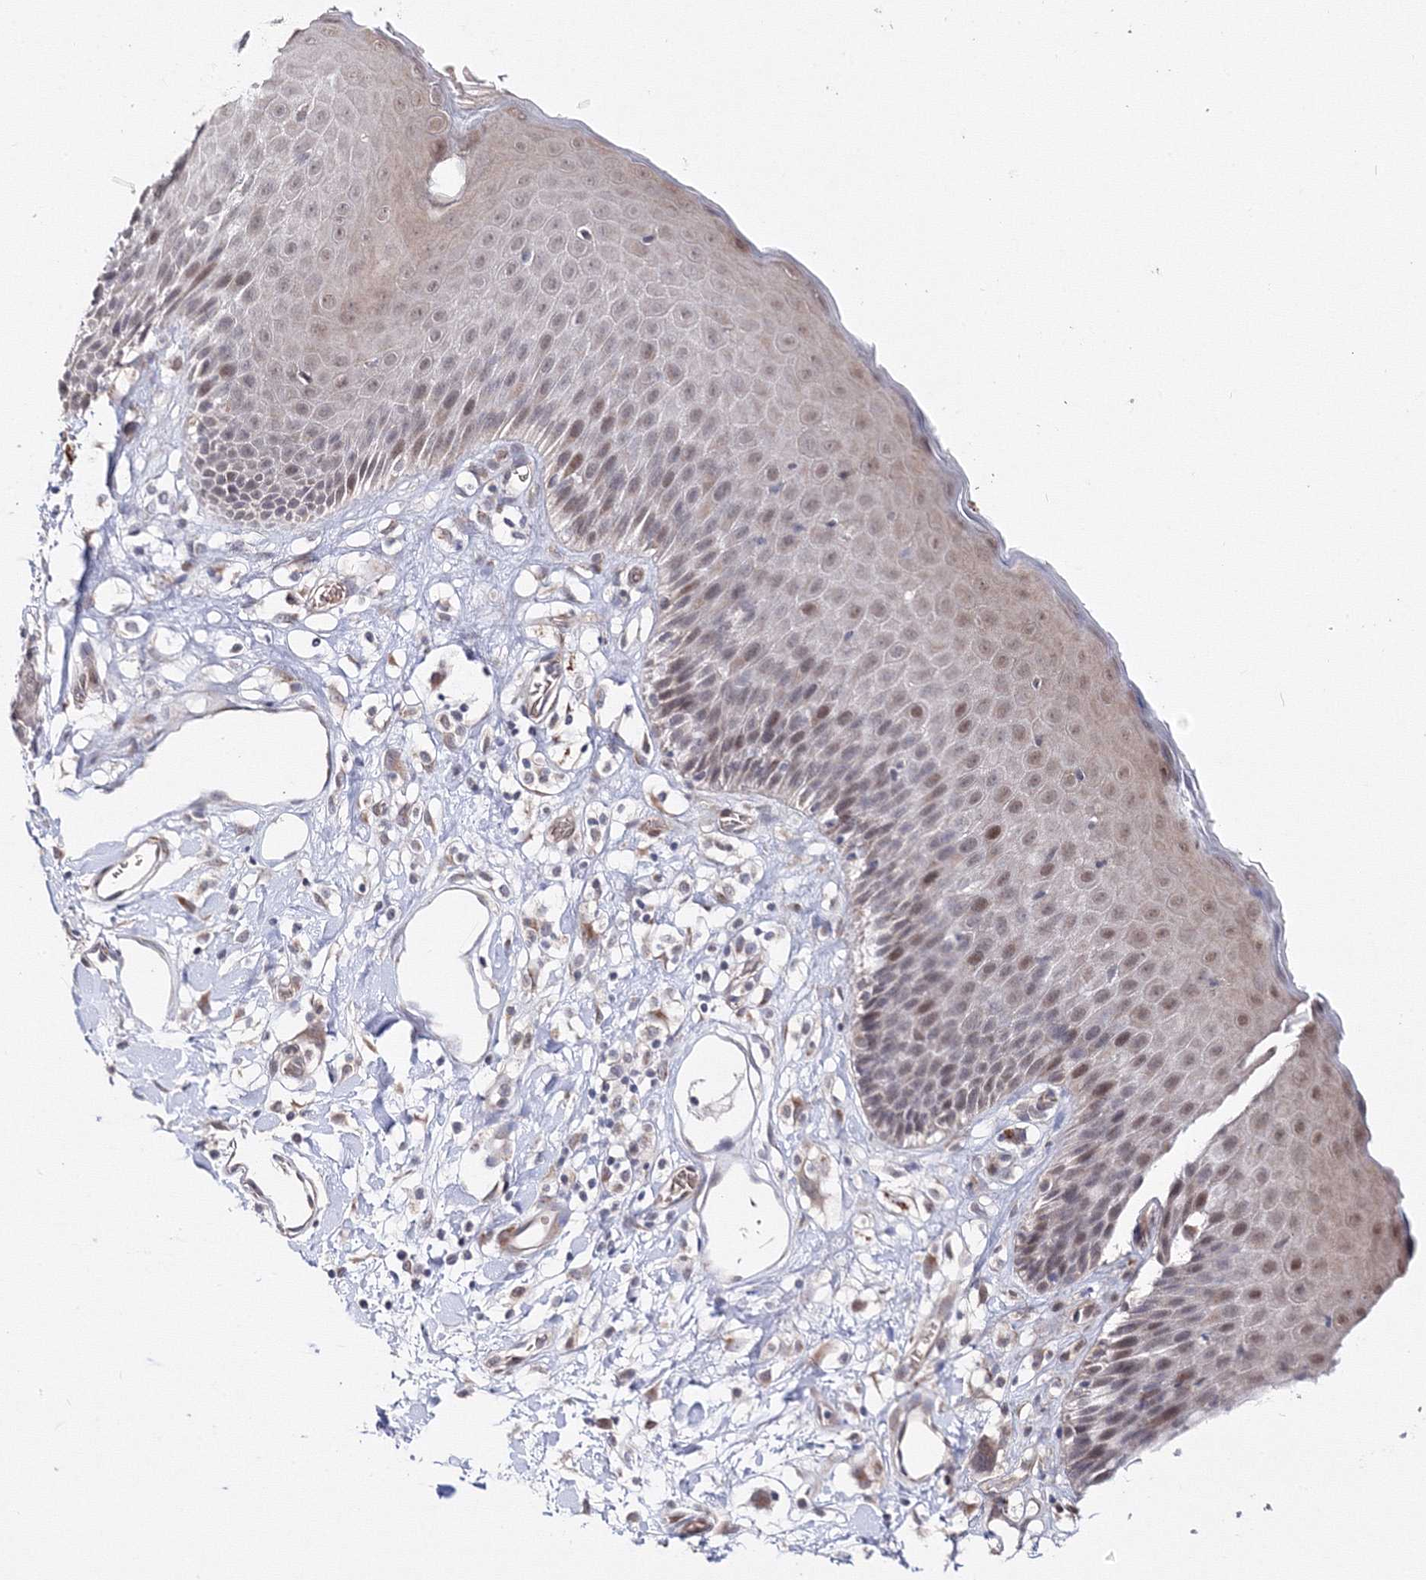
{"staining": {"intensity": "moderate", "quantity": "<25%", "location": "cytoplasmic/membranous,nuclear"}, "tissue": "skin", "cell_type": "Epidermal cells", "image_type": "normal", "snomed": [{"axis": "morphology", "description": "Normal tissue, NOS"}, {"axis": "topography", "description": "Vulva"}], "caption": "Brown immunohistochemical staining in normal human skin shows moderate cytoplasmic/membranous,nuclear expression in about <25% of epidermal cells. (DAB (3,3'-diaminobenzidine) IHC with brightfield microscopy, high magnification).", "gene": "C11orf52", "patient": {"sex": "female", "age": 68}}